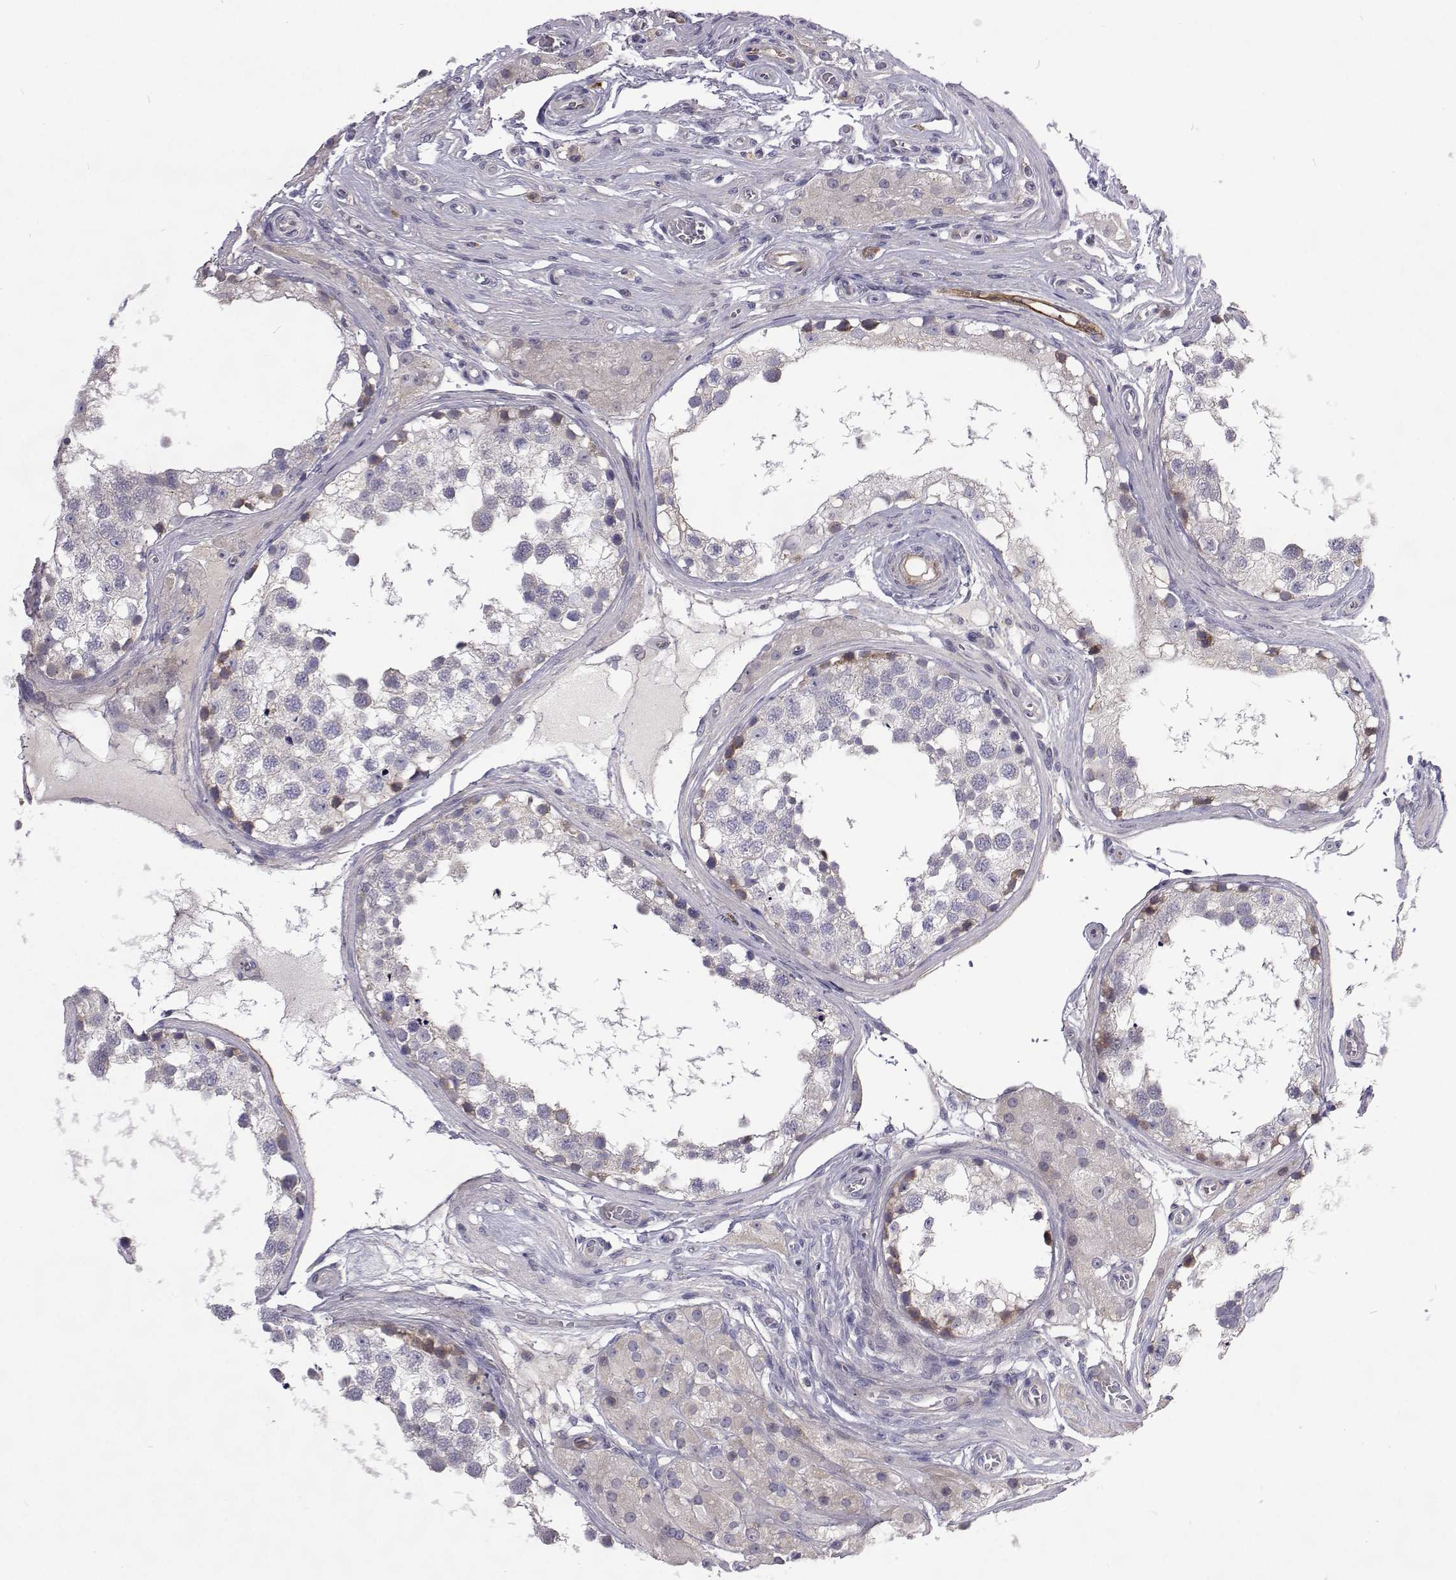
{"staining": {"intensity": "negative", "quantity": "none", "location": "none"}, "tissue": "testis", "cell_type": "Cells in seminiferous ducts", "image_type": "normal", "snomed": [{"axis": "morphology", "description": "Normal tissue, NOS"}, {"axis": "morphology", "description": "Seminoma, NOS"}, {"axis": "topography", "description": "Testis"}], "caption": "Immunohistochemistry (IHC) photomicrograph of benign testis: testis stained with DAB (3,3'-diaminobenzidine) shows no significant protein positivity in cells in seminiferous ducts. (DAB IHC visualized using brightfield microscopy, high magnification).", "gene": "NPR3", "patient": {"sex": "male", "age": 65}}